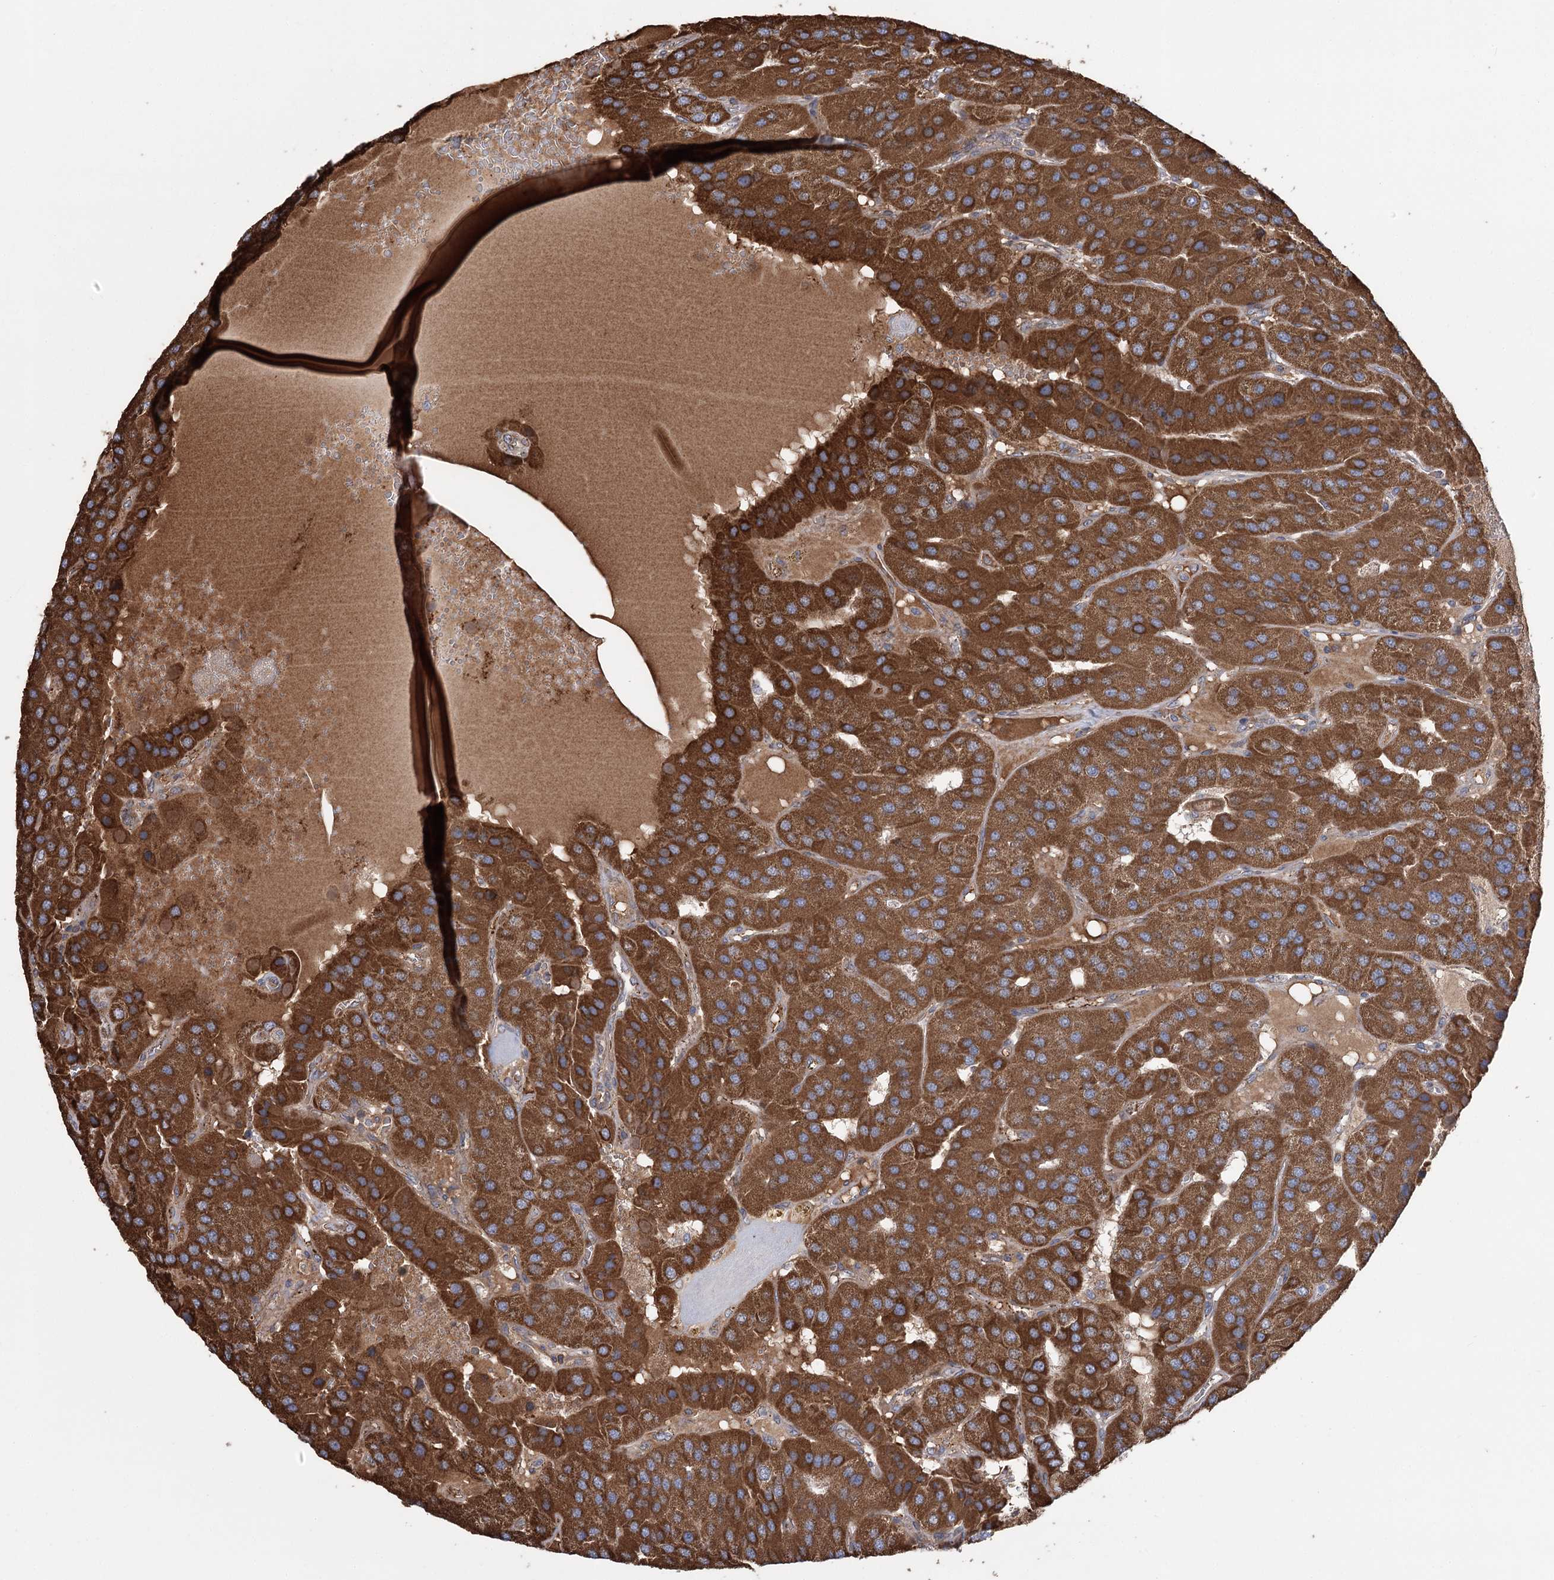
{"staining": {"intensity": "strong", "quantity": ">75%", "location": "cytoplasmic/membranous"}, "tissue": "parathyroid gland", "cell_type": "Glandular cells", "image_type": "normal", "snomed": [{"axis": "morphology", "description": "Normal tissue, NOS"}, {"axis": "morphology", "description": "Adenoma, NOS"}, {"axis": "topography", "description": "Parathyroid gland"}], "caption": "Immunohistochemistry image of unremarkable parathyroid gland stained for a protein (brown), which exhibits high levels of strong cytoplasmic/membranous staining in approximately >75% of glandular cells.", "gene": "RWDD4", "patient": {"sex": "female", "age": 86}}